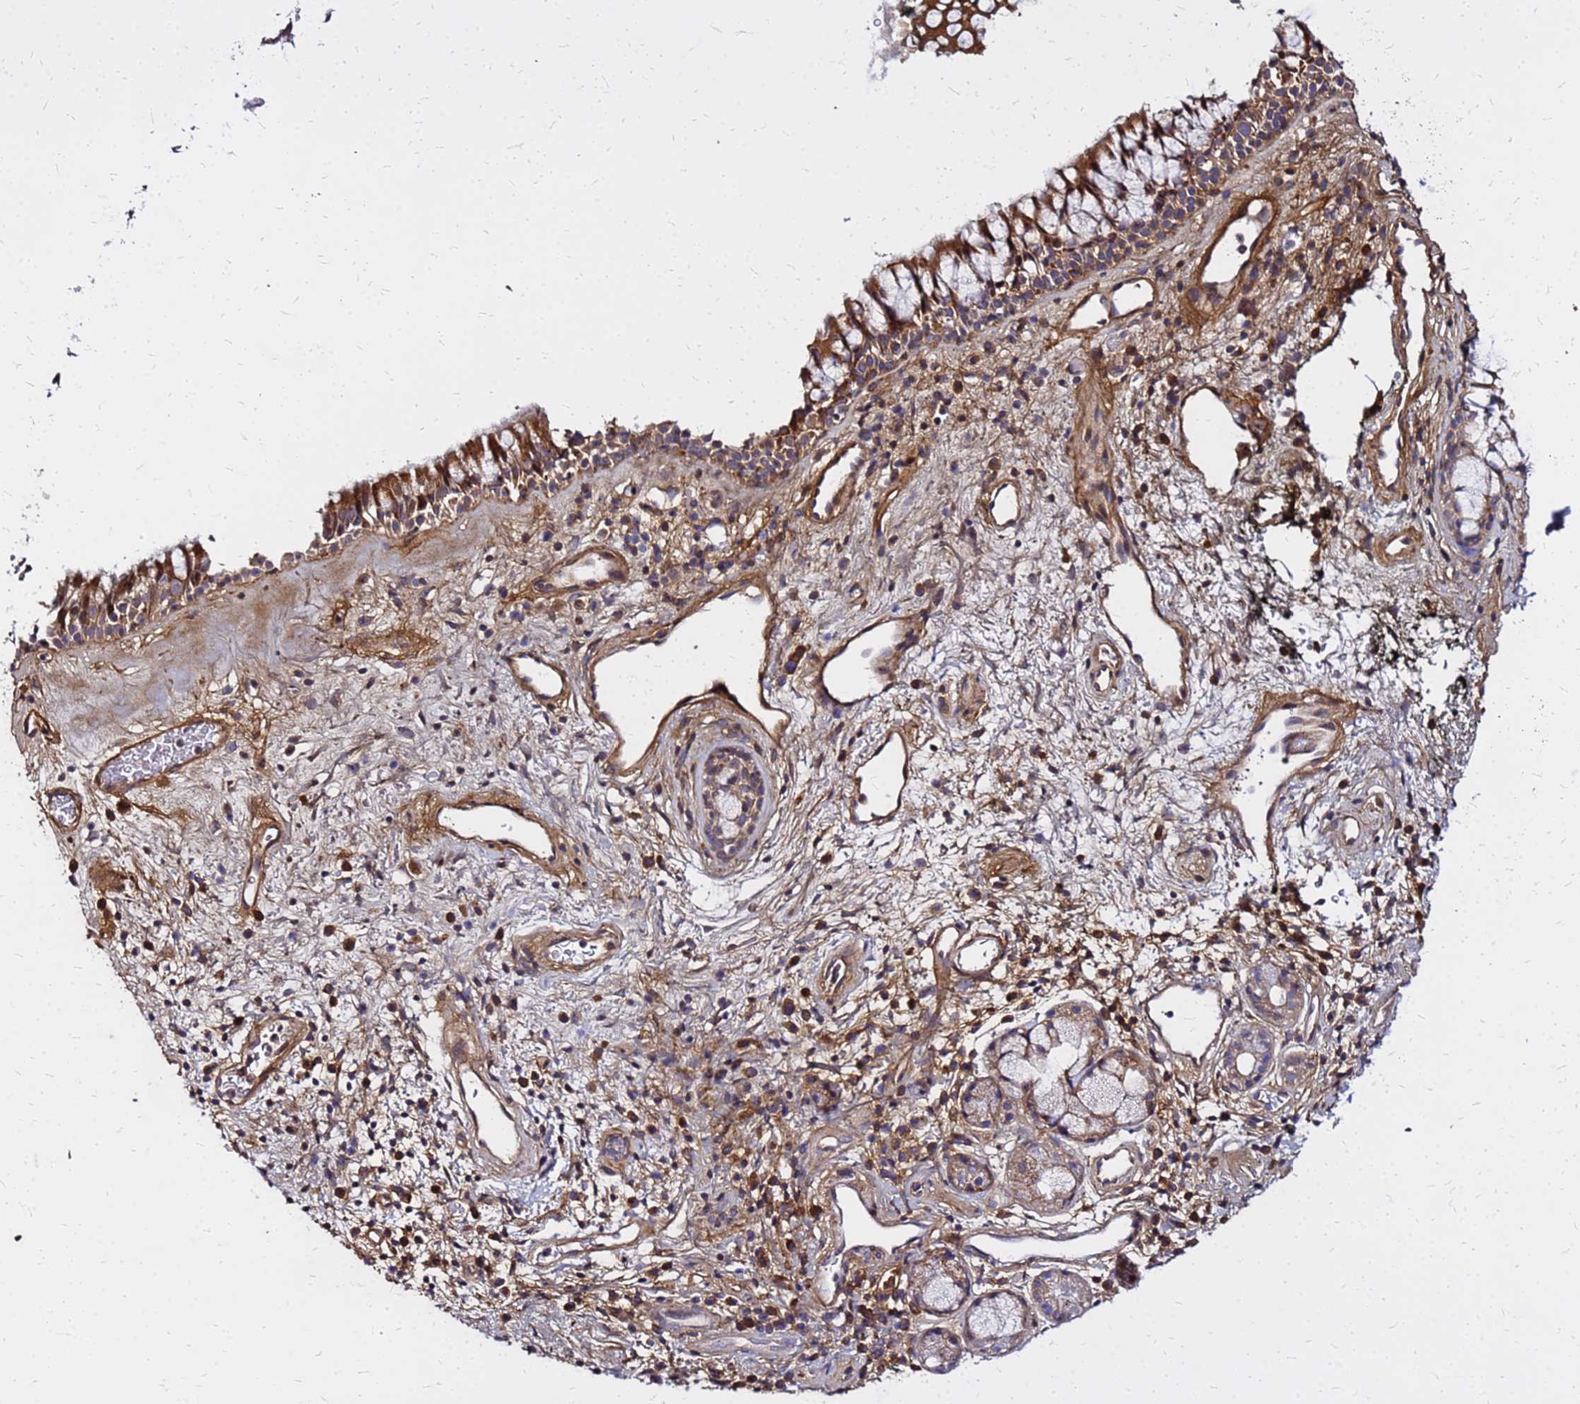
{"staining": {"intensity": "moderate", "quantity": ">75%", "location": "cytoplasmic/membranous"}, "tissue": "nasopharynx", "cell_type": "Respiratory epithelial cells", "image_type": "normal", "snomed": [{"axis": "morphology", "description": "Normal tissue, NOS"}, {"axis": "topography", "description": "Nasopharynx"}], "caption": "Nasopharynx stained for a protein (brown) reveals moderate cytoplasmic/membranous positive expression in approximately >75% of respiratory epithelial cells.", "gene": "CYBC1", "patient": {"sex": "male", "age": 82}}